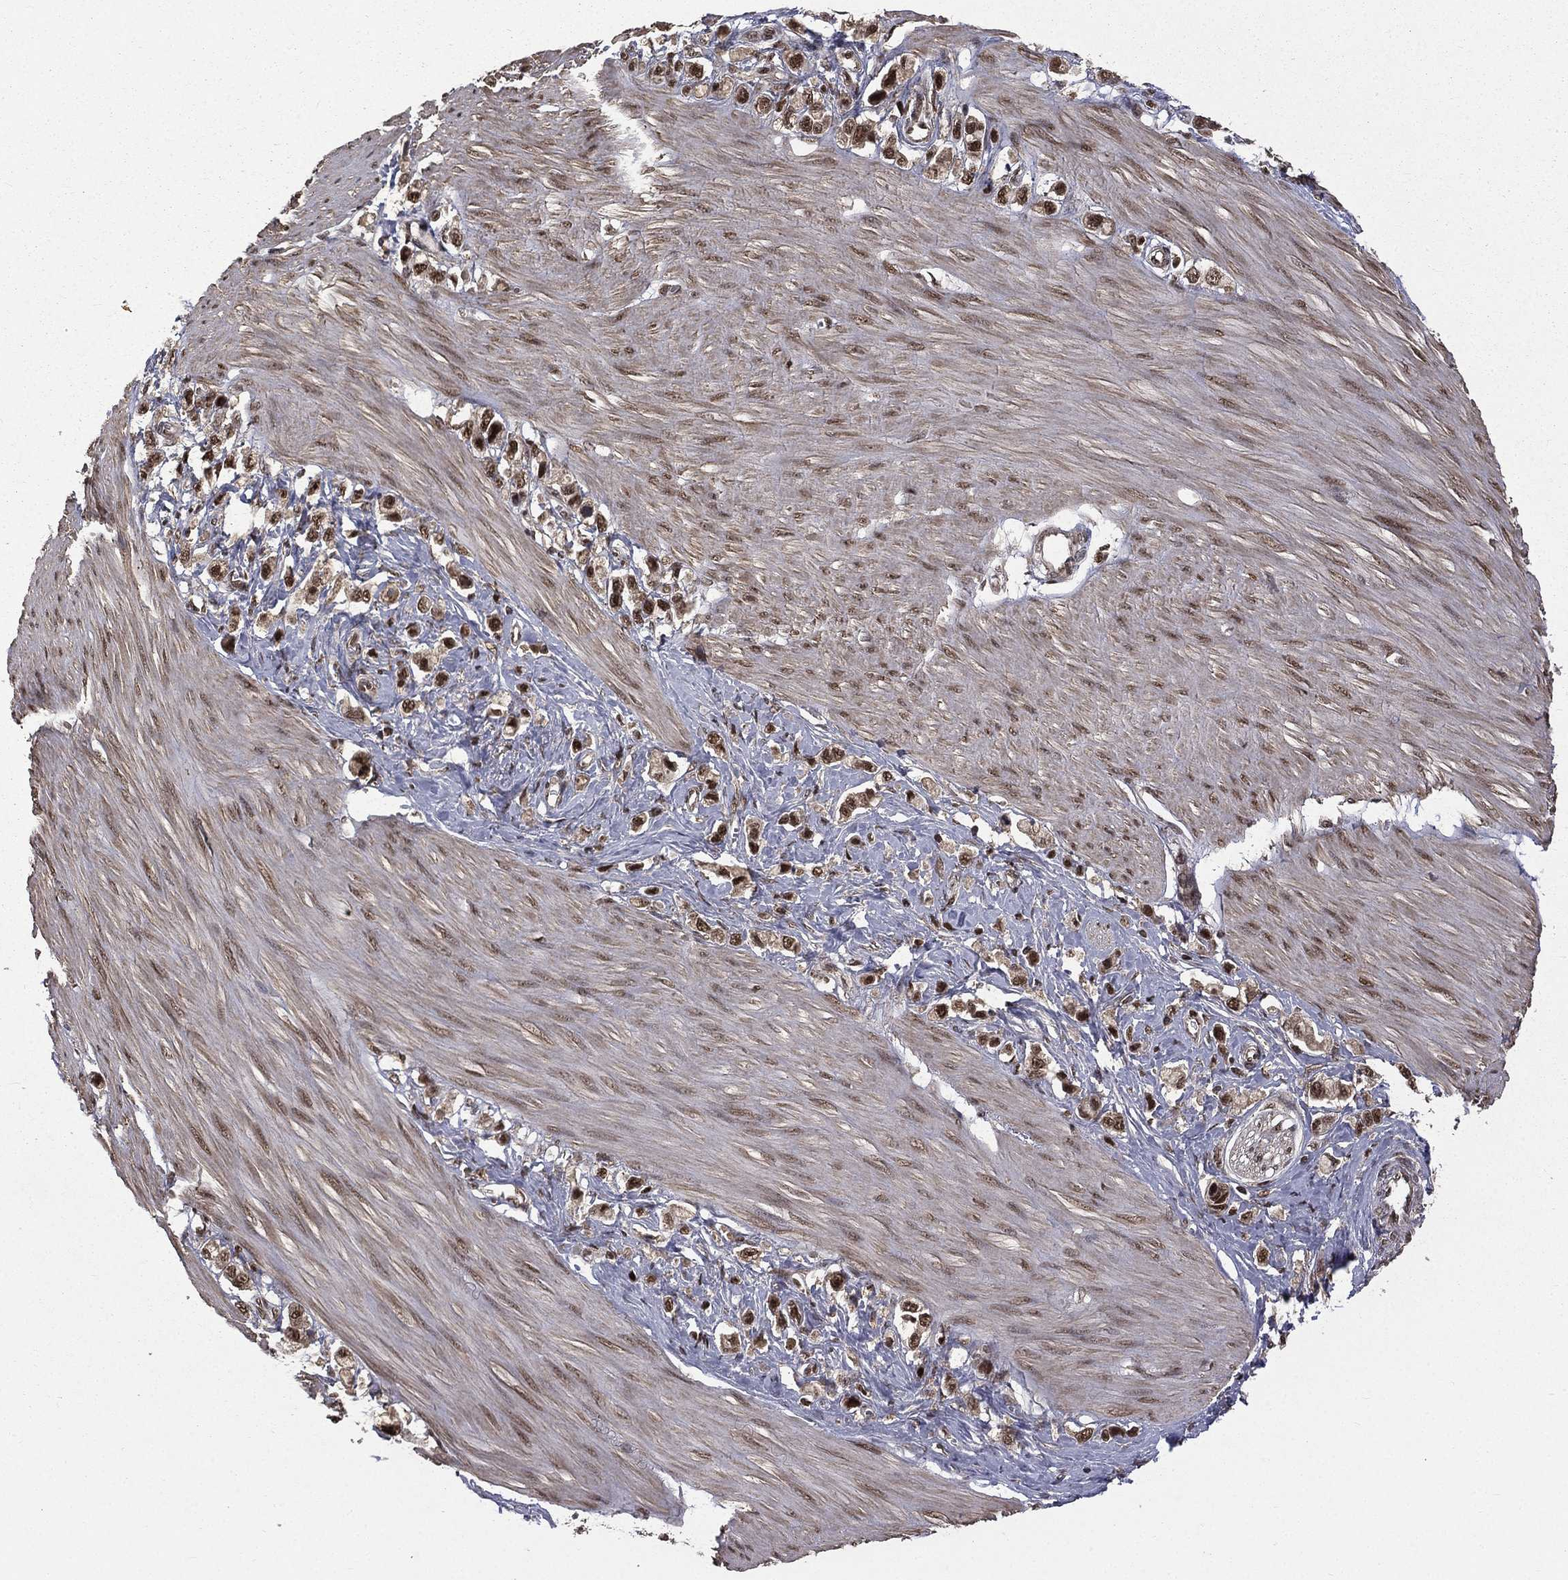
{"staining": {"intensity": "strong", "quantity": "25%-75%", "location": "nuclear"}, "tissue": "stomach cancer", "cell_type": "Tumor cells", "image_type": "cancer", "snomed": [{"axis": "morphology", "description": "Normal tissue, NOS"}, {"axis": "morphology", "description": "Adenocarcinoma, NOS"}, {"axis": "morphology", "description": "Adenocarcinoma, High grade"}, {"axis": "topography", "description": "Stomach, upper"}, {"axis": "topography", "description": "Stomach"}], "caption": "IHC histopathology image of stomach cancer stained for a protein (brown), which displays high levels of strong nuclear expression in about 25%-75% of tumor cells.", "gene": "JMJD6", "patient": {"sex": "female", "age": 65}}